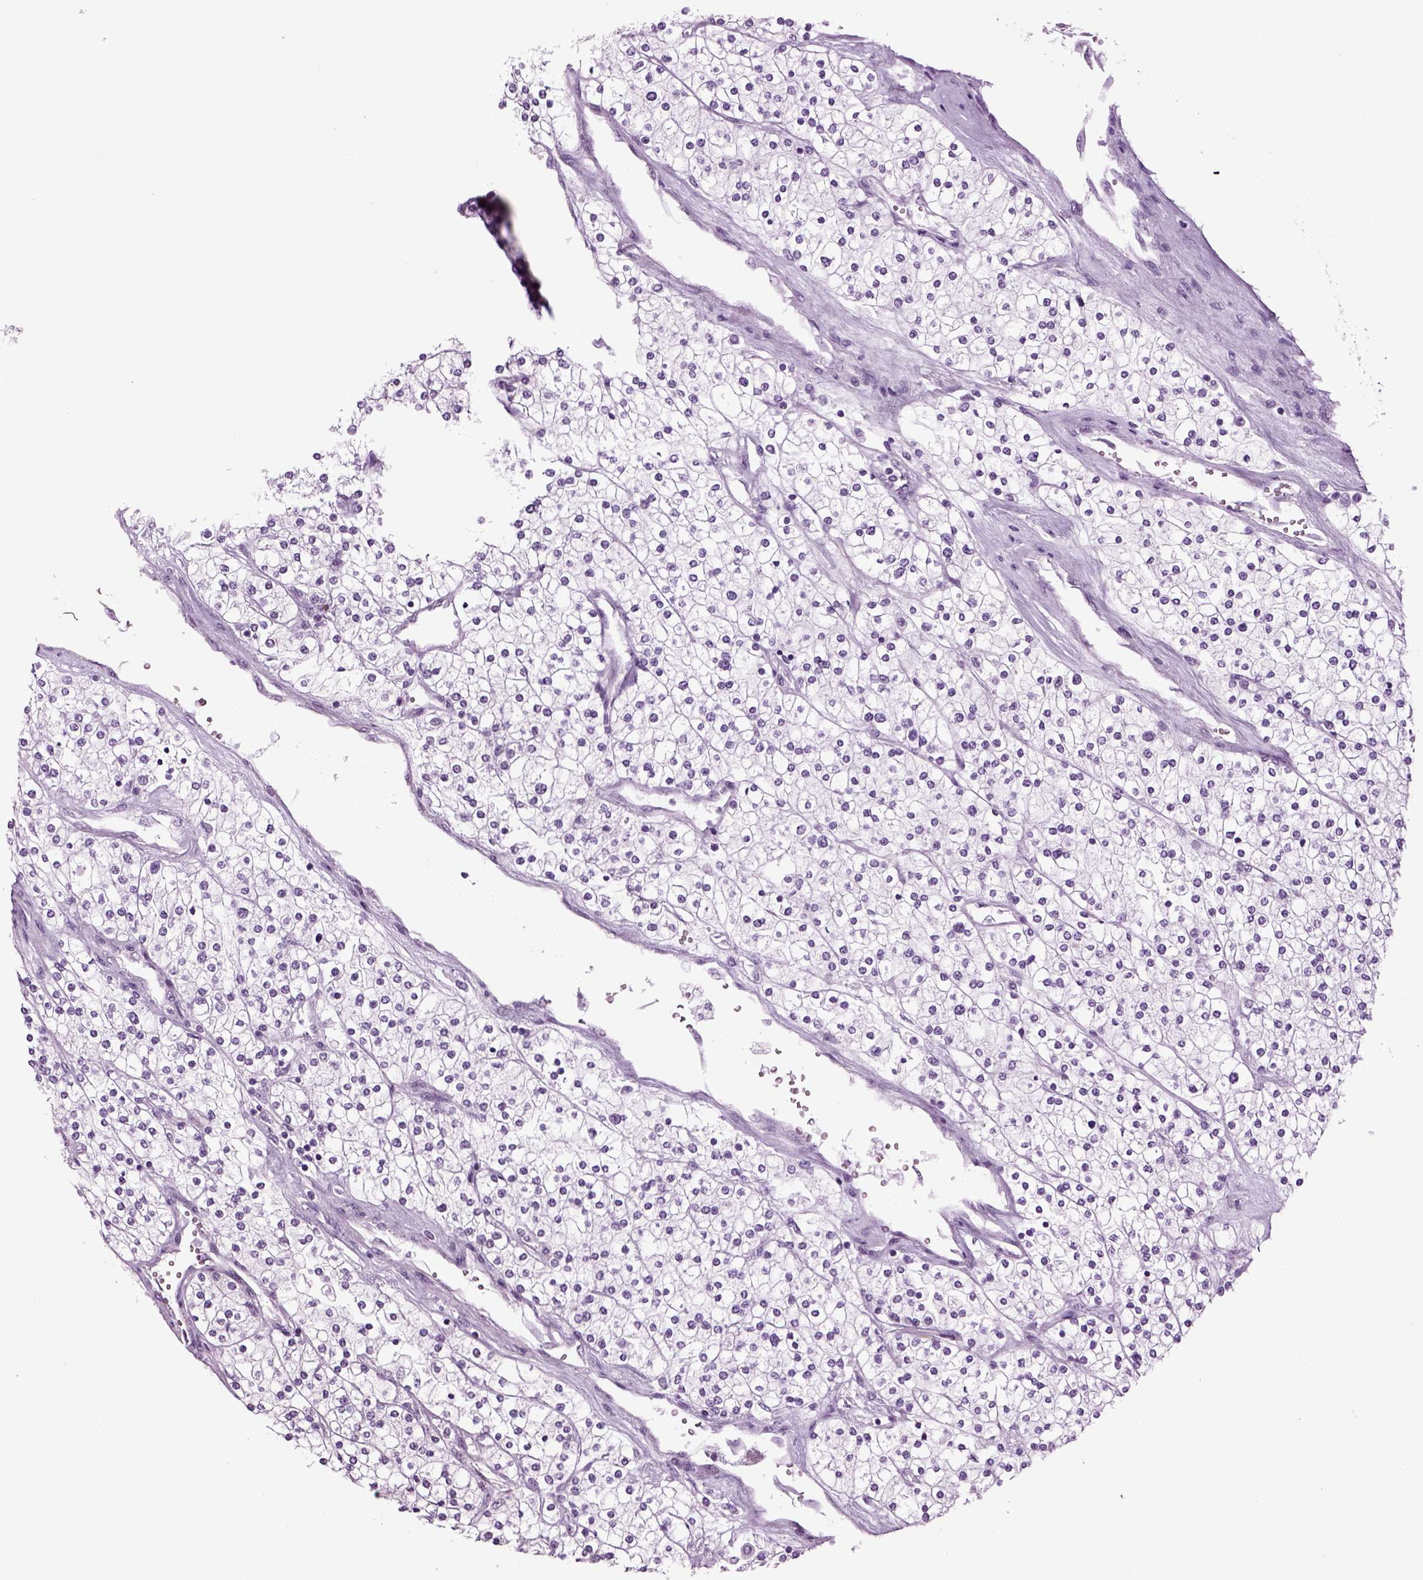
{"staining": {"intensity": "negative", "quantity": "none", "location": "none"}, "tissue": "renal cancer", "cell_type": "Tumor cells", "image_type": "cancer", "snomed": [{"axis": "morphology", "description": "Adenocarcinoma, NOS"}, {"axis": "topography", "description": "Kidney"}], "caption": "Immunohistochemistry (IHC) of renal cancer exhibits no expression in tumor cells.", "gene": "RFX3", "patient": {"sex": "male", "age": 80}}